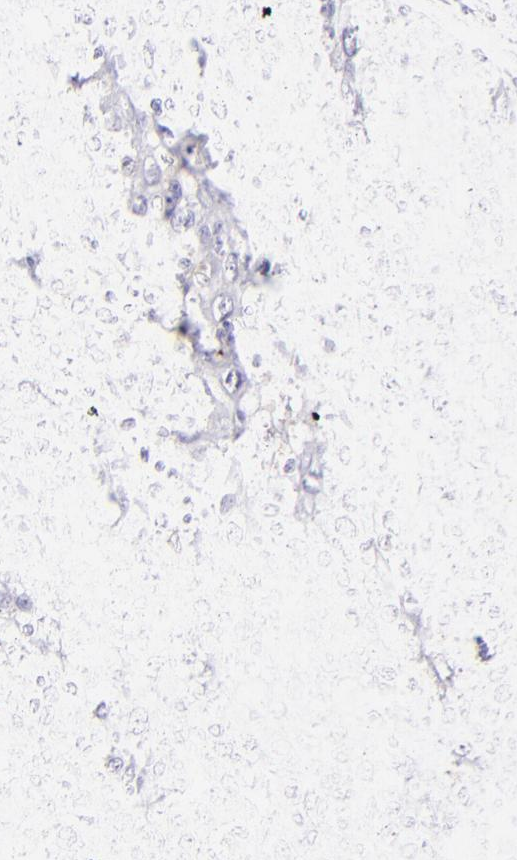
{"staining": {"intensity": "negative", "quantity": "none", "location": "none"}, "tissue": "cervical cancer", "cell_type": "Tumor cells", "image_type": "cancer", "snomed": [{"axis": "morphology", "description": "Squamous cell carcinoma, NOS"}, {"axis": "topography", "description": "Cervix"}], "caption": "This micrograph is of cervical cancer stained with IHC to label a protein in brown with the nuclei are counter-stained blue. There is no positivity in tumor cells.", "gene": "CD72", "patient": {"sex": "female", "age": 38}}